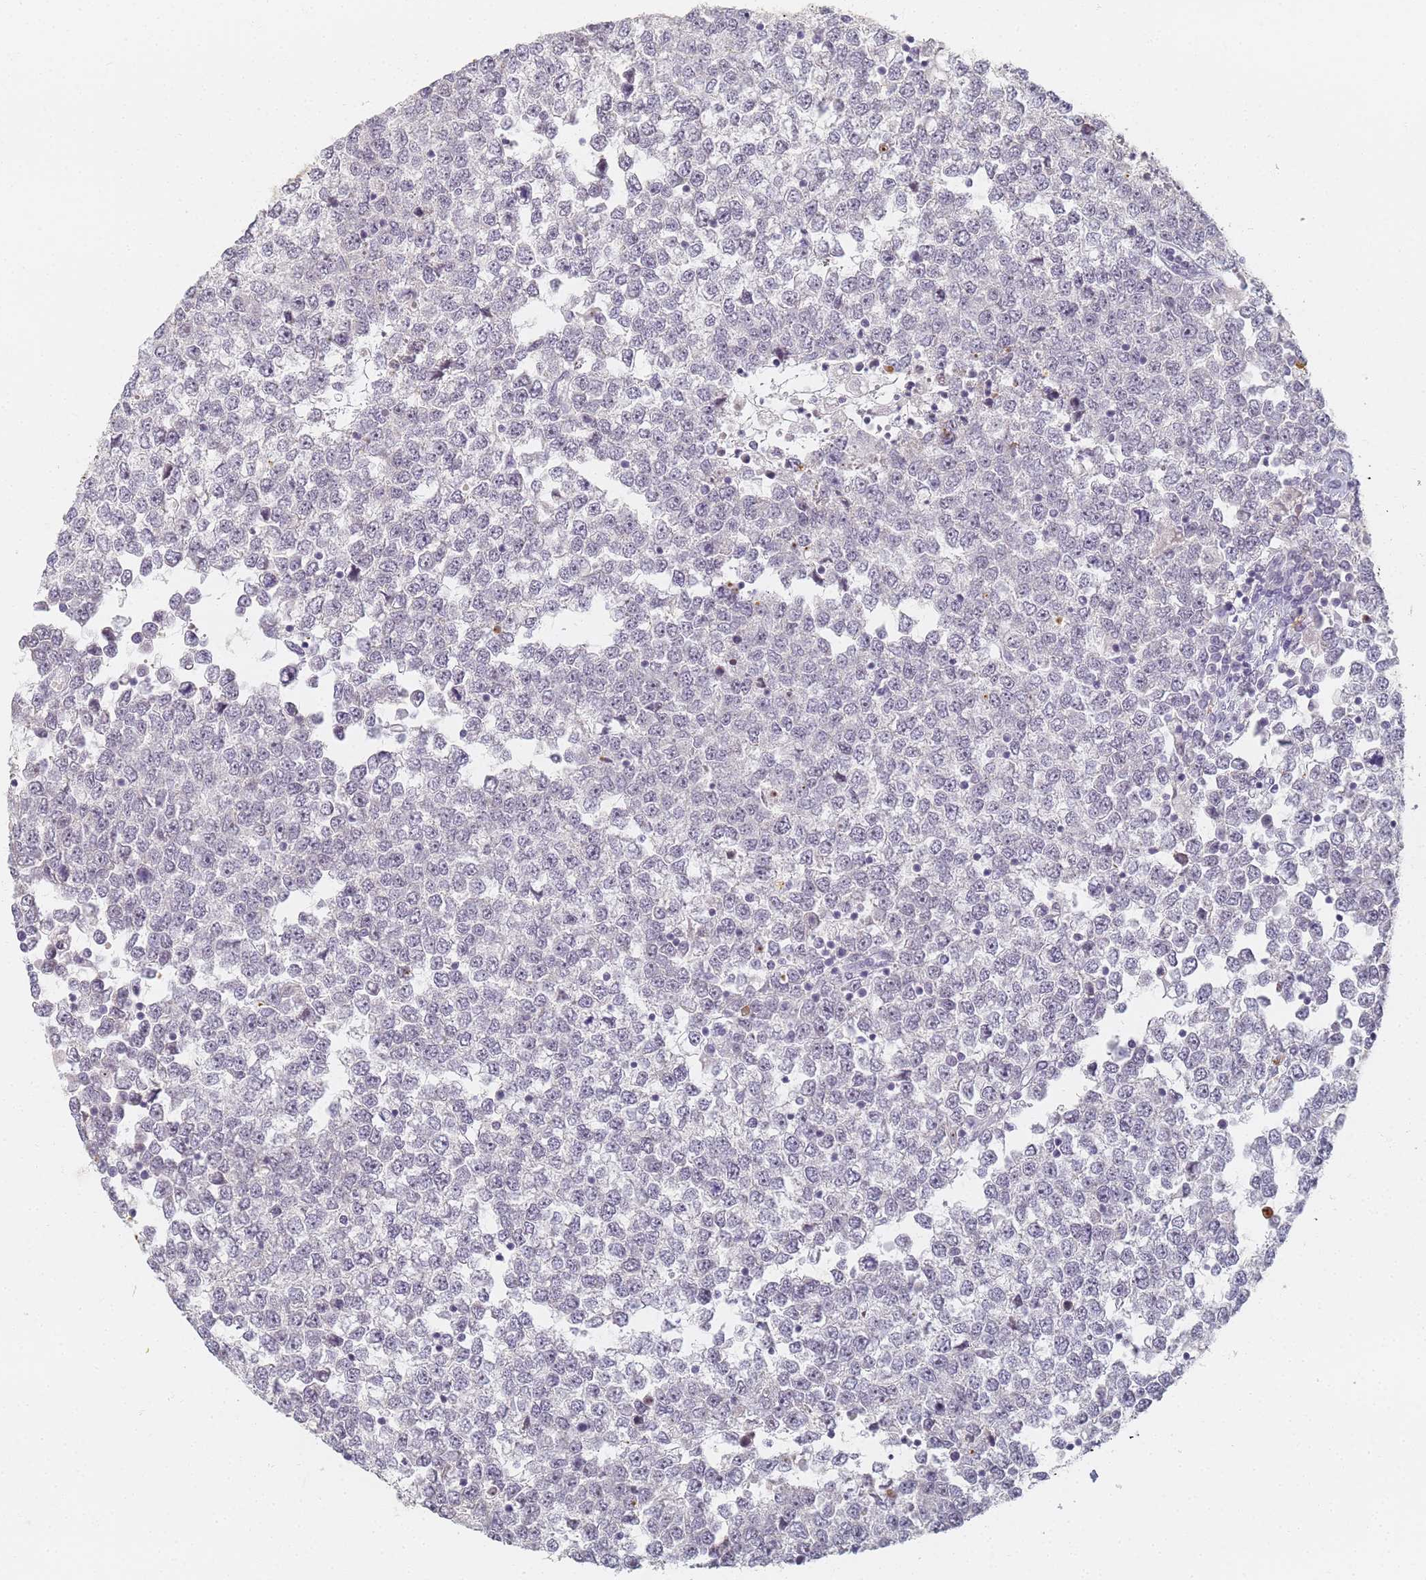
{"staining": {"intensity": "negative", "quantity": "none", "location": "none"}, "tissue": "testis cancer", "cell_type": "Tumor cells", "image_type": "cancer", "snomed": [{"axis": "morphology", "description": "Seminoma, NOS"}, {"axis": "topography", "description": "Testis"}], "caption": "Immunohistochemistry micrograph of human testis cancer stained for a protein (brown), which shows no staining in tumor cells. Nuclei are stained in blue.", "gene": "SLC38A9", "patient": {"sex": "male", "age": 65}}